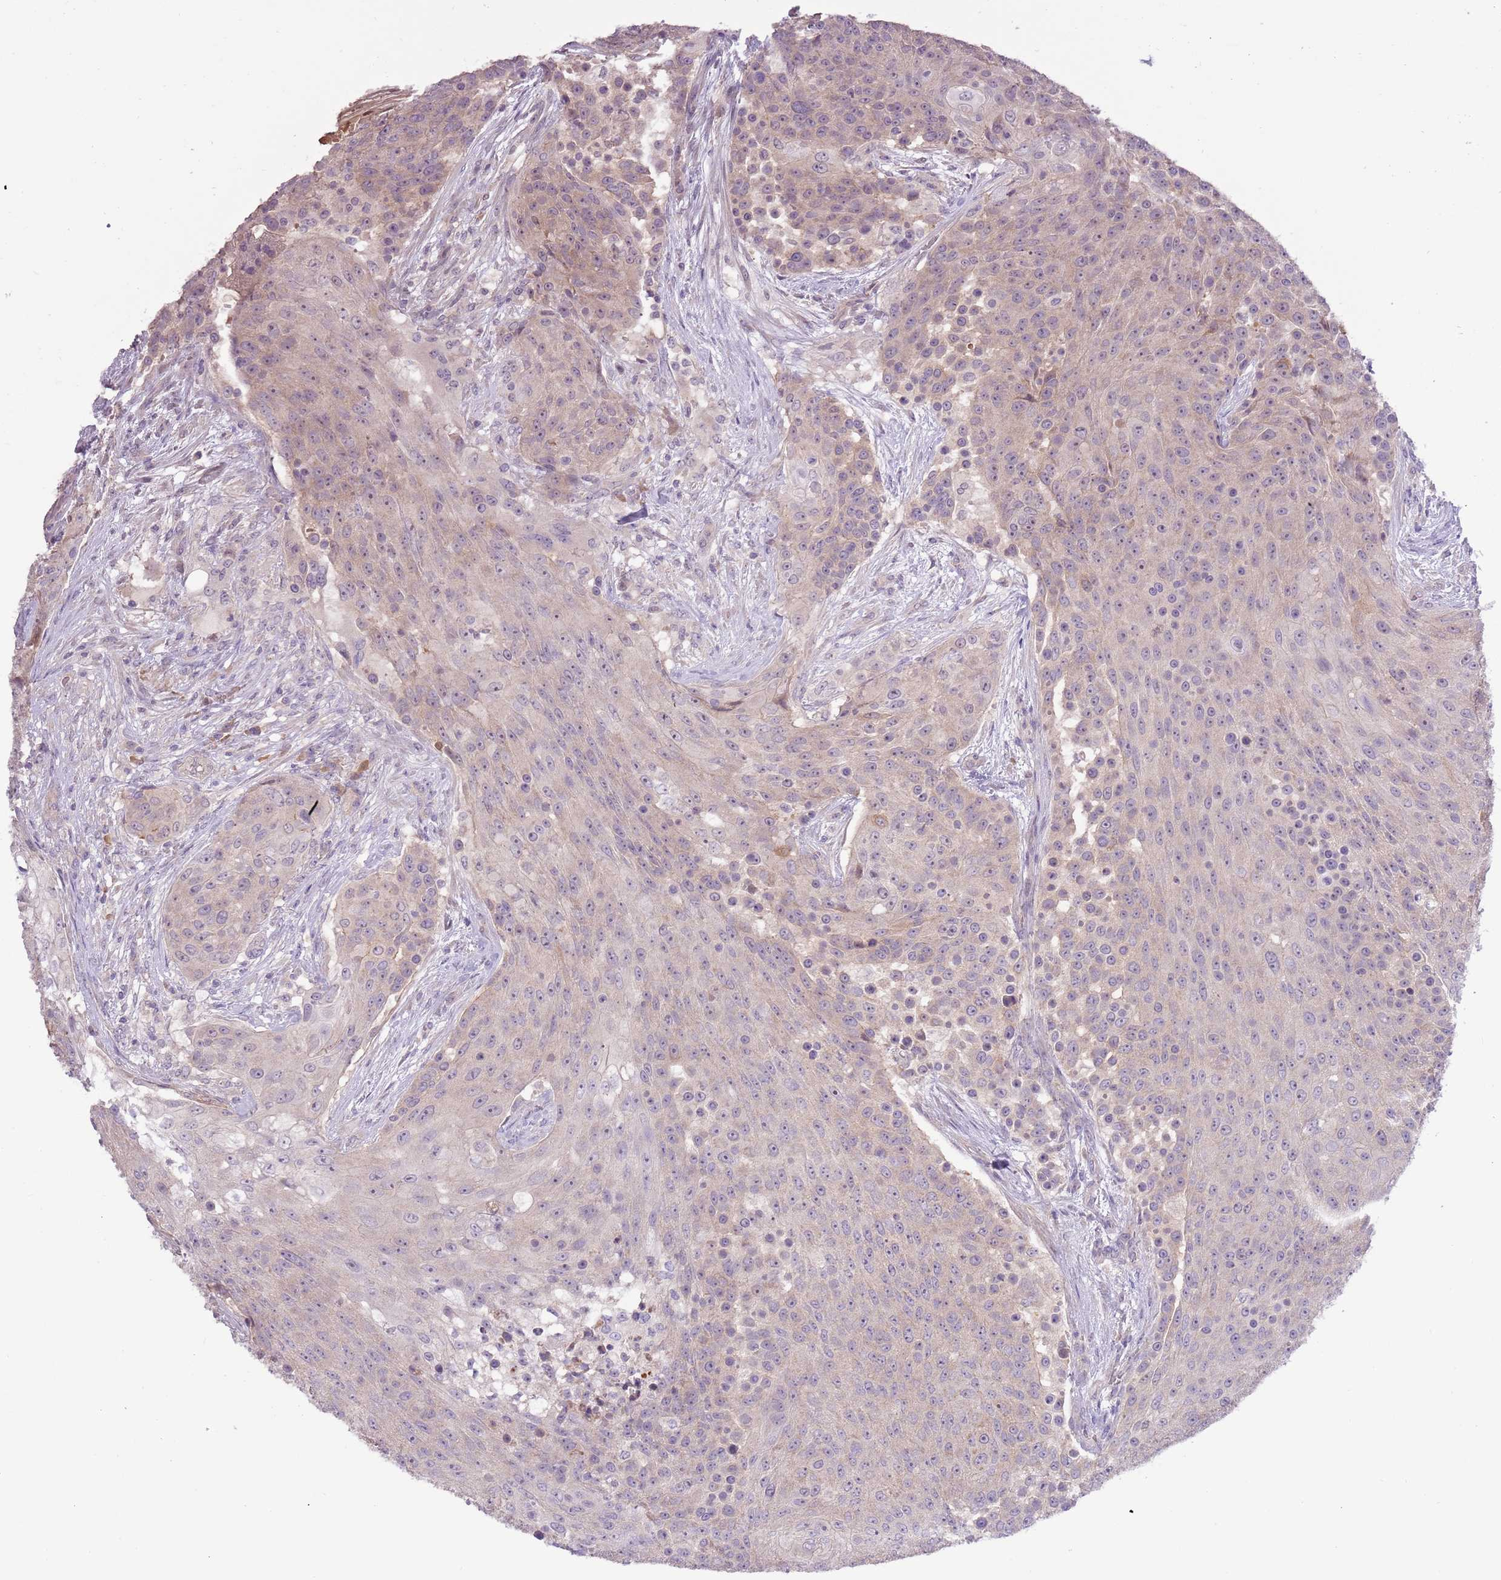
{"staining": {"intensity": "negative", "quantity": "none", "location": "none"}, "tissue": "urothelial cancer", "cell_type": "Tumor cells", "image_type": "cancer", "snomed": [{"axis": "morphology", "description": "Urothelial carcinoma, High grade"}, {"axis": "topography", "description": "Urinary bladder"}], "caption": "IHC image of urothelial cancer stained for a protein (brown), which displays no staining in tumor cells.", "gene": "SHROOM3", "patient": {"sex": "female", "age": 63}}